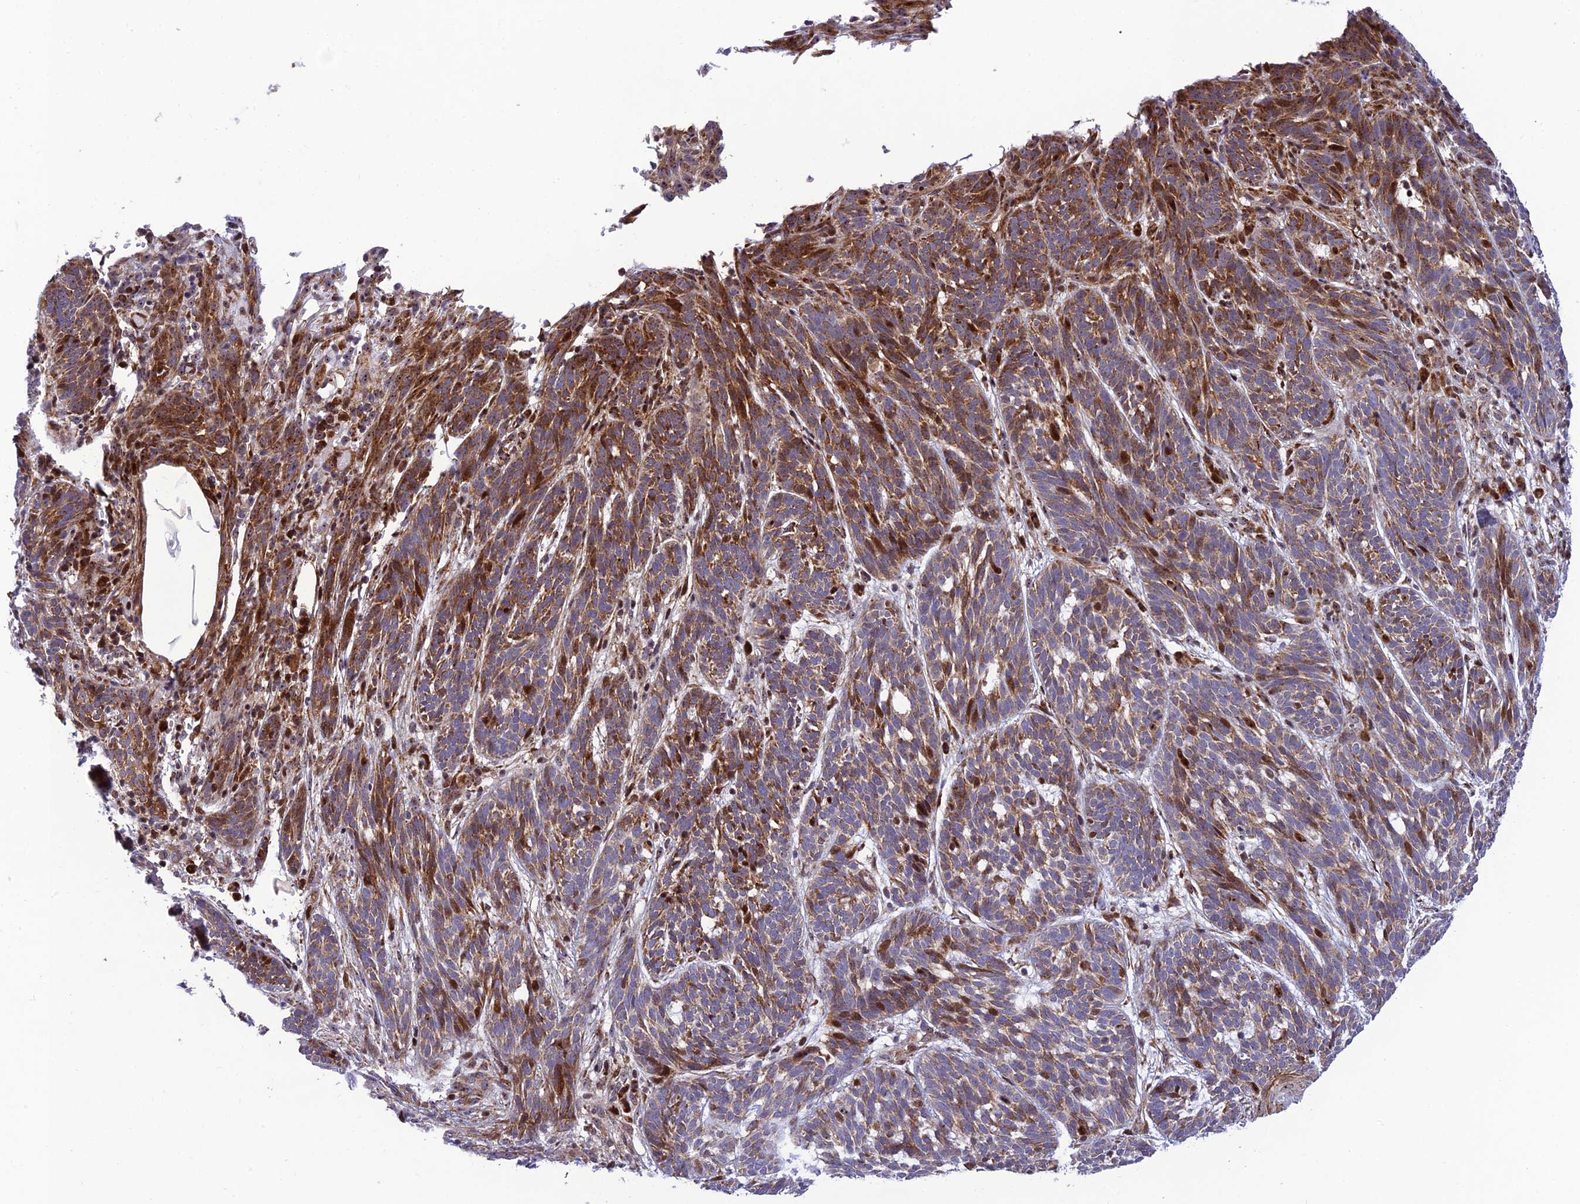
{"staining": {"intensity": "moderate", "quantity": "25%-75%", "location": "cytoplasmic/membranous"}, "tissue": "skin cancer", "cell_type": "Tumor cells", "image_type": "cancer", "snomed": [{"axis": "morphology", "description": "Basal cell carcinoma"}, {"axis": "topography", "description": "Skin"}], "caption": "The histopathology image demonstrates staining of skin basal cell carcinoma, revealing moderate cytoplasmic/membranous protein positivity (brown color) within tumor cells. (DAB (3,3'-diaminobenzidine) = brown stain, brightfield microscopy at high magnification).", "gene": "KBTBD7", "patient": {"sex": "male", "age": 71}}